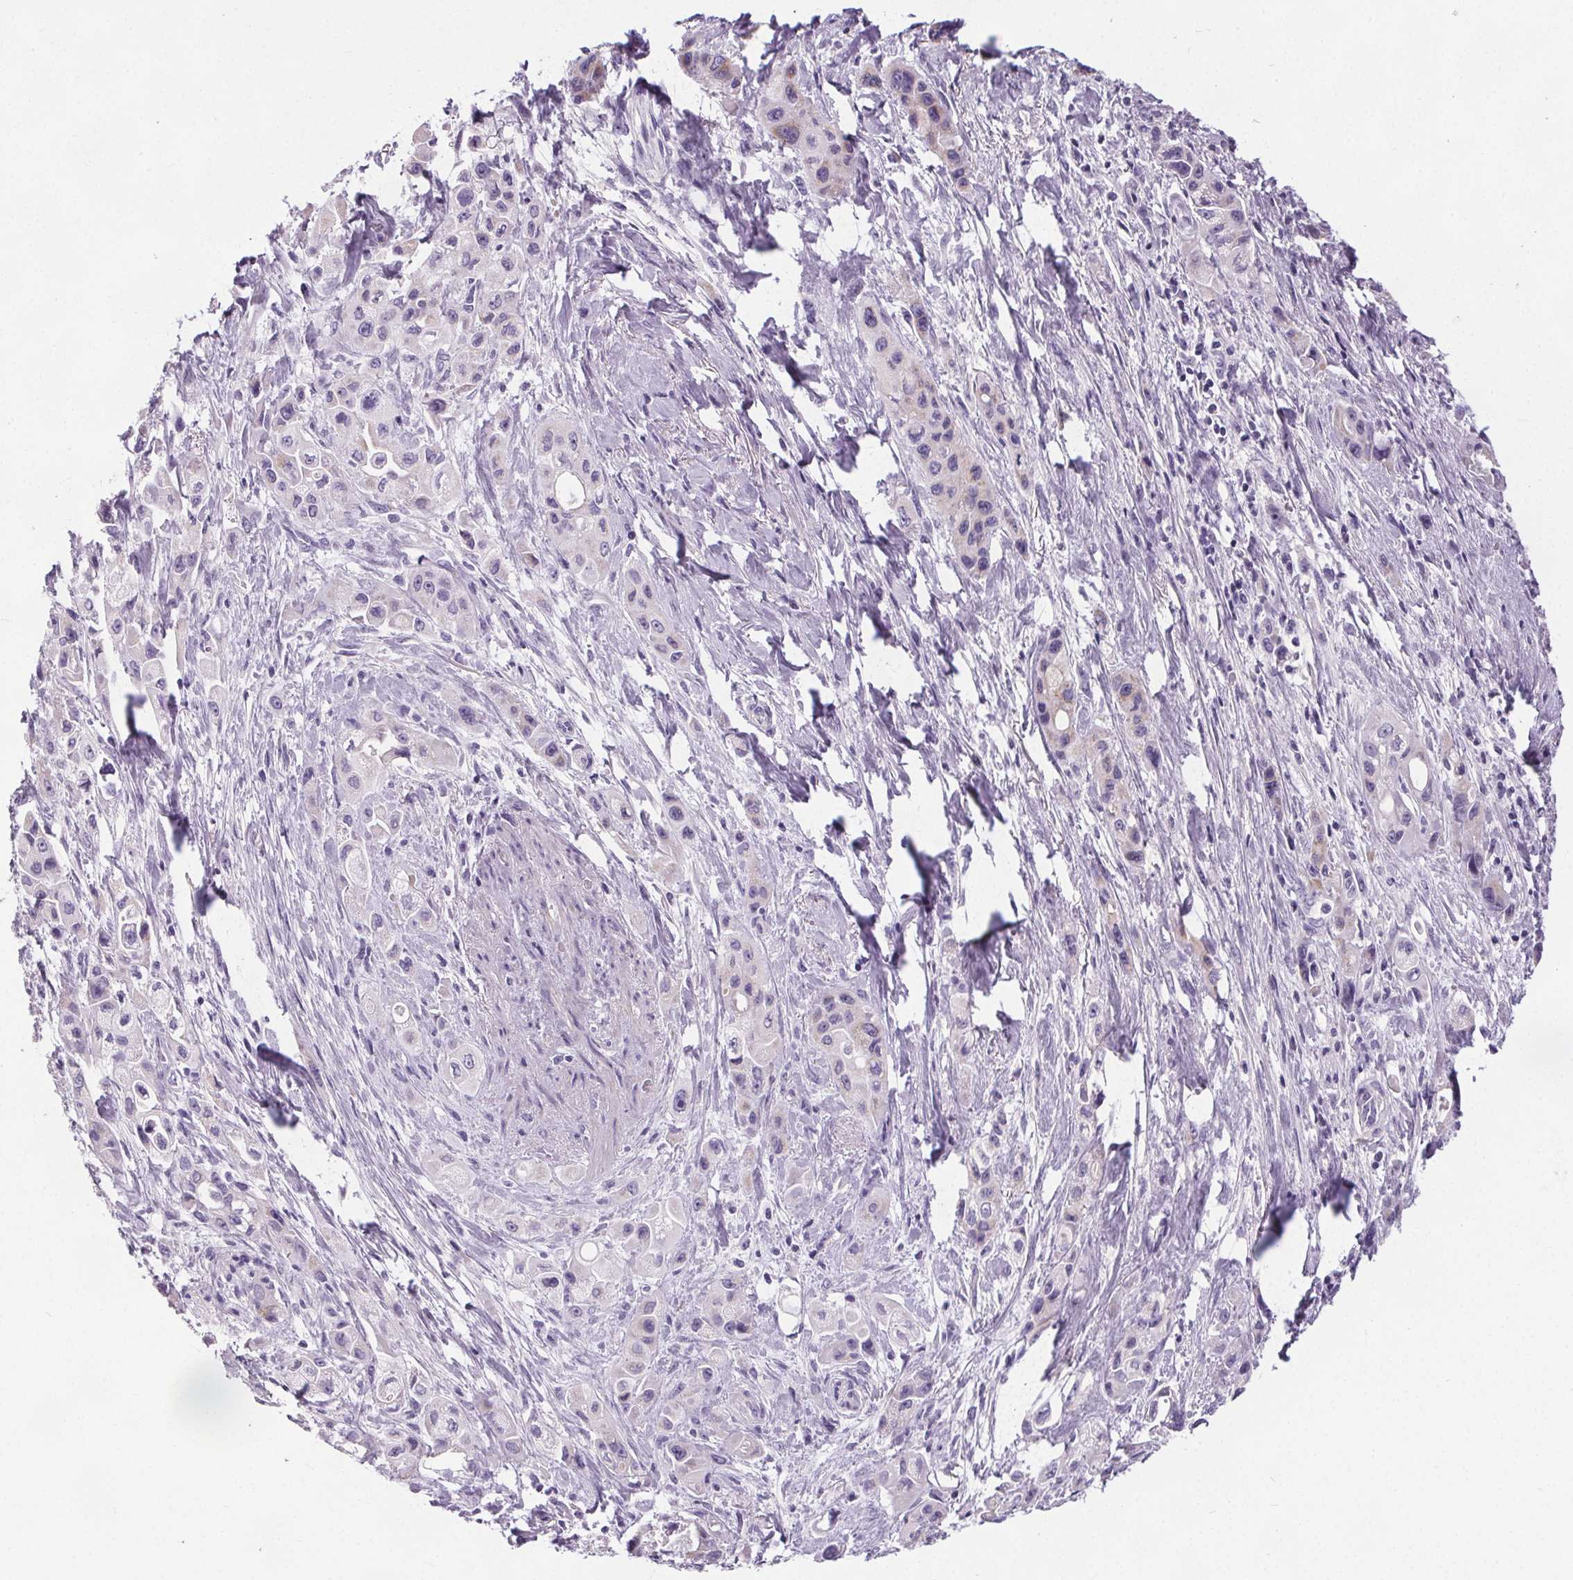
{"staining": {"intensity": "negative", "quantity": "none", "location": "none"}, "tissue": "pancreatic cancer", "cell_type": "Tumor cells", "image_type": "cancer", "snomed": [{"axis": "morphology", "description": "Adenocarcinoma, NOS"}, {"axis": "topography", "description": "Pancreas"}], "caption": "There is no significant expression in tumor cells of pancreatic cancer.", "gene": "ELAVL2", "patient": {"sex": "female", "age": 66}}